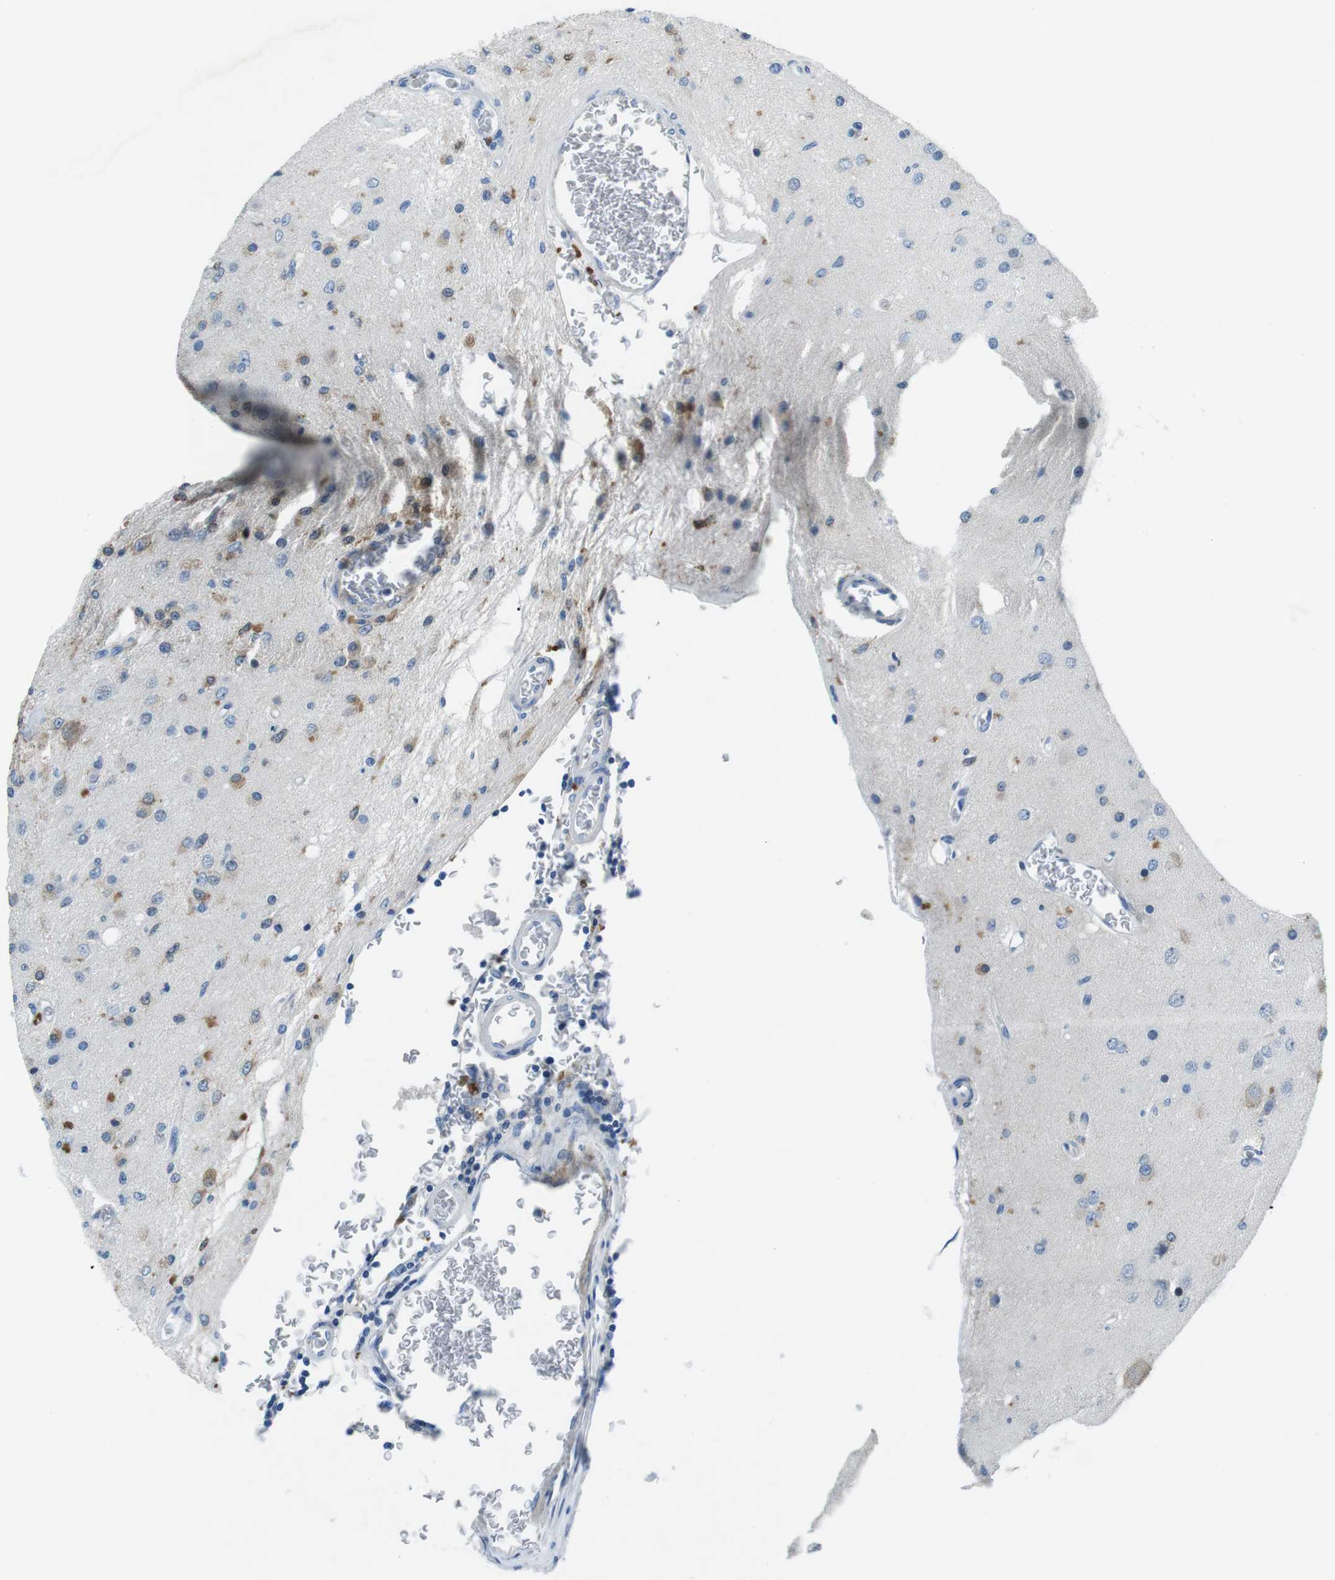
{"staining": {"intensity": "negative", "quantity": "none", "location": "none"}, "tissue": "glioma", "cell_type": "Tumor cells", "image_type": "cancer", "snomed": [{"axis": "morphology", "description": "Normal tissue, NOS"}, {"axis": "morphology", "description": "Glioma, malignant, High grade"}, {"axis": "topography", "description": "Cerebral cortex"}], "caption": "IHC histopathology image of neoplastic tissue: high-grade glioma (malignant) stained with DAB demonstrates no significant protein expression in tumor cells.", "gene": "PHLDA1", "patient": {"sex": "male", "age": 77}}